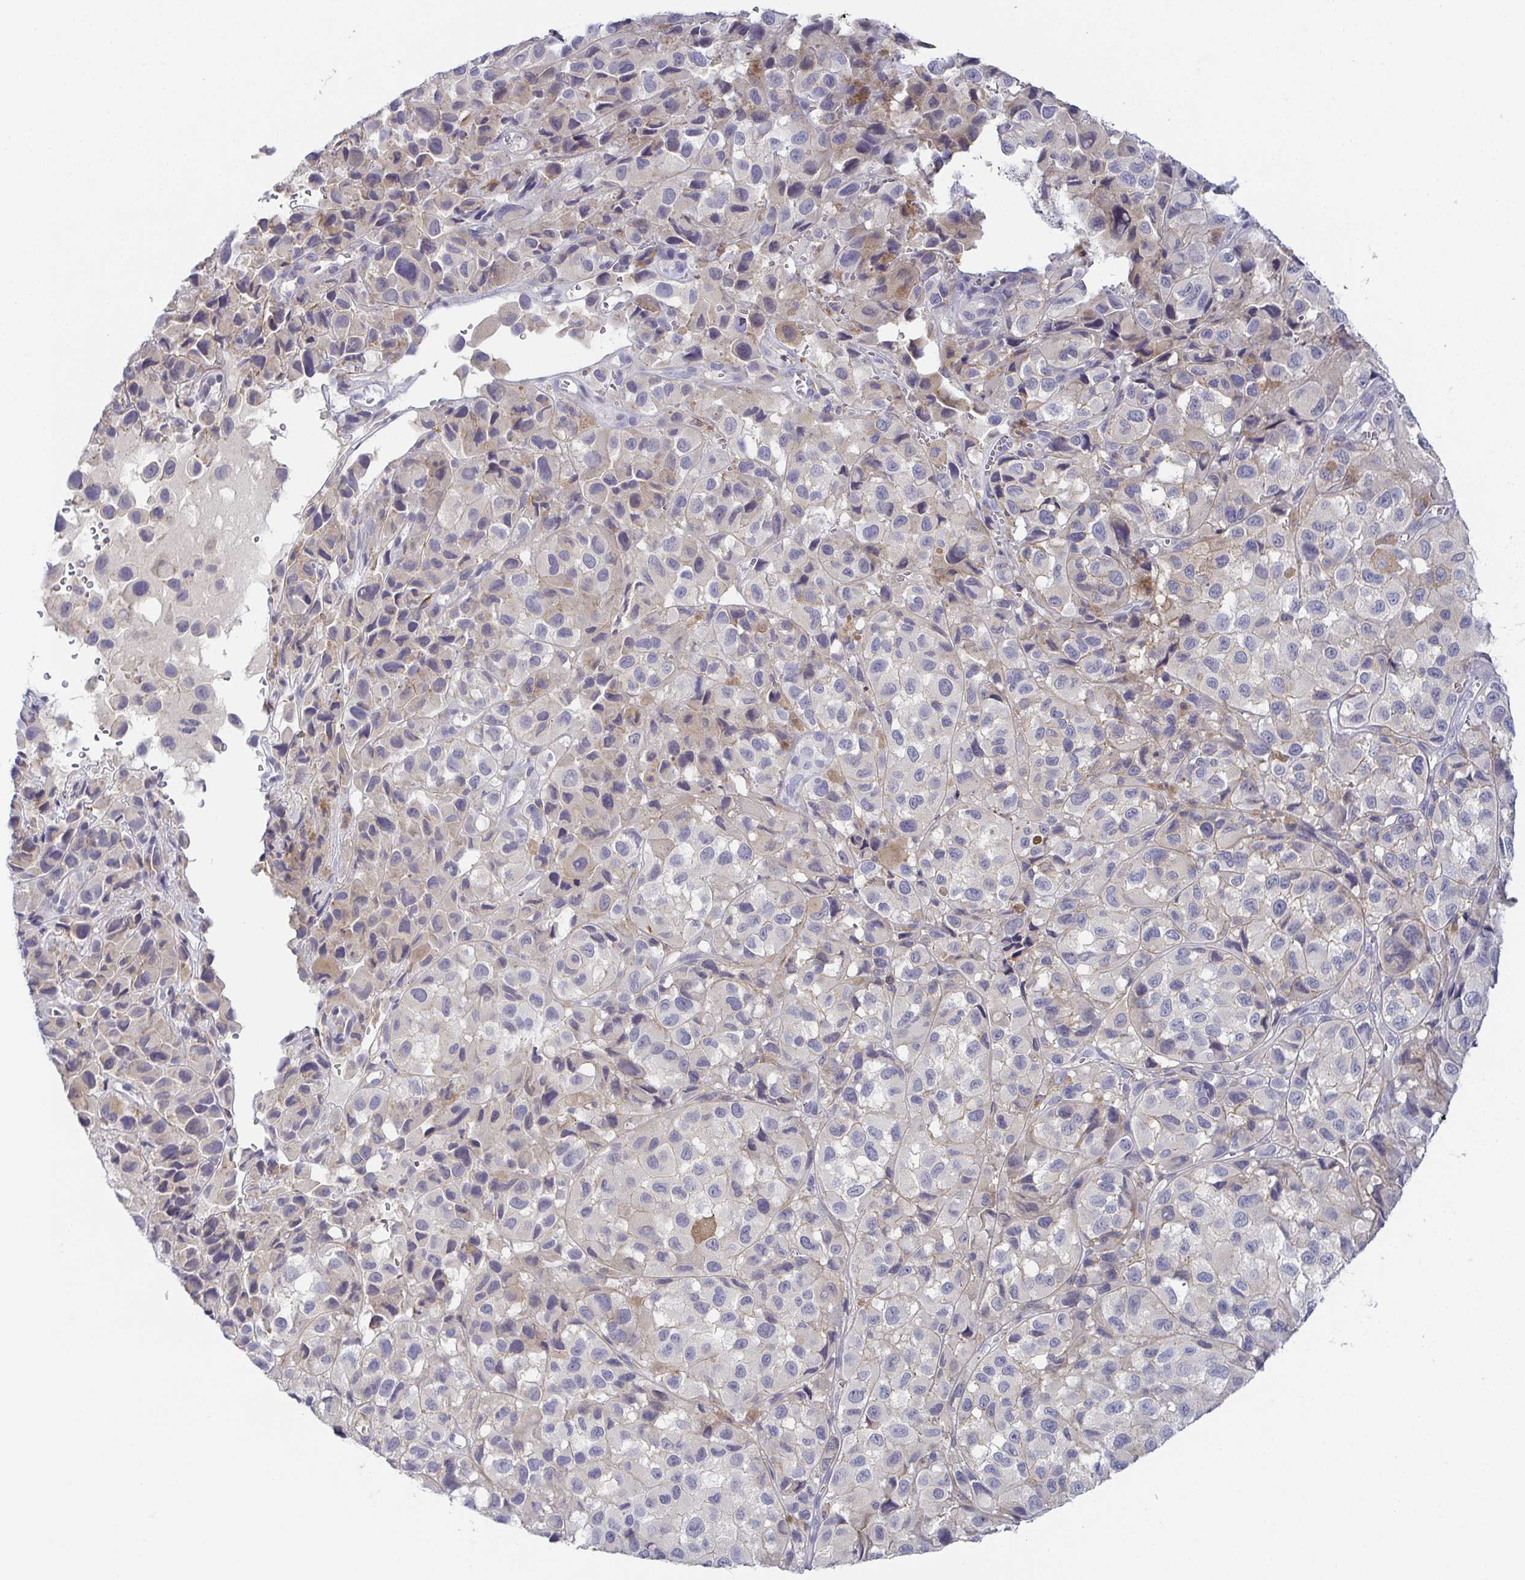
{"staining": {"intensity": "negative", "quantity": "none", "location": "none"}, "tissue": "melanoma", "cell_type": "Tumor cells", "image_type": "cancer", "snomed": [{"axis": "morphology", "description": "Malignant melanoma, NOS"}, {"axis": "topography", "description": "Skin"}], "caption": "This is an immunohistochemistry photomicrograph of human malignant melanoma. There is no staining in tumor cells.", "gene": "RNASE7", "patient": {"sex": "male", "age": 93}}